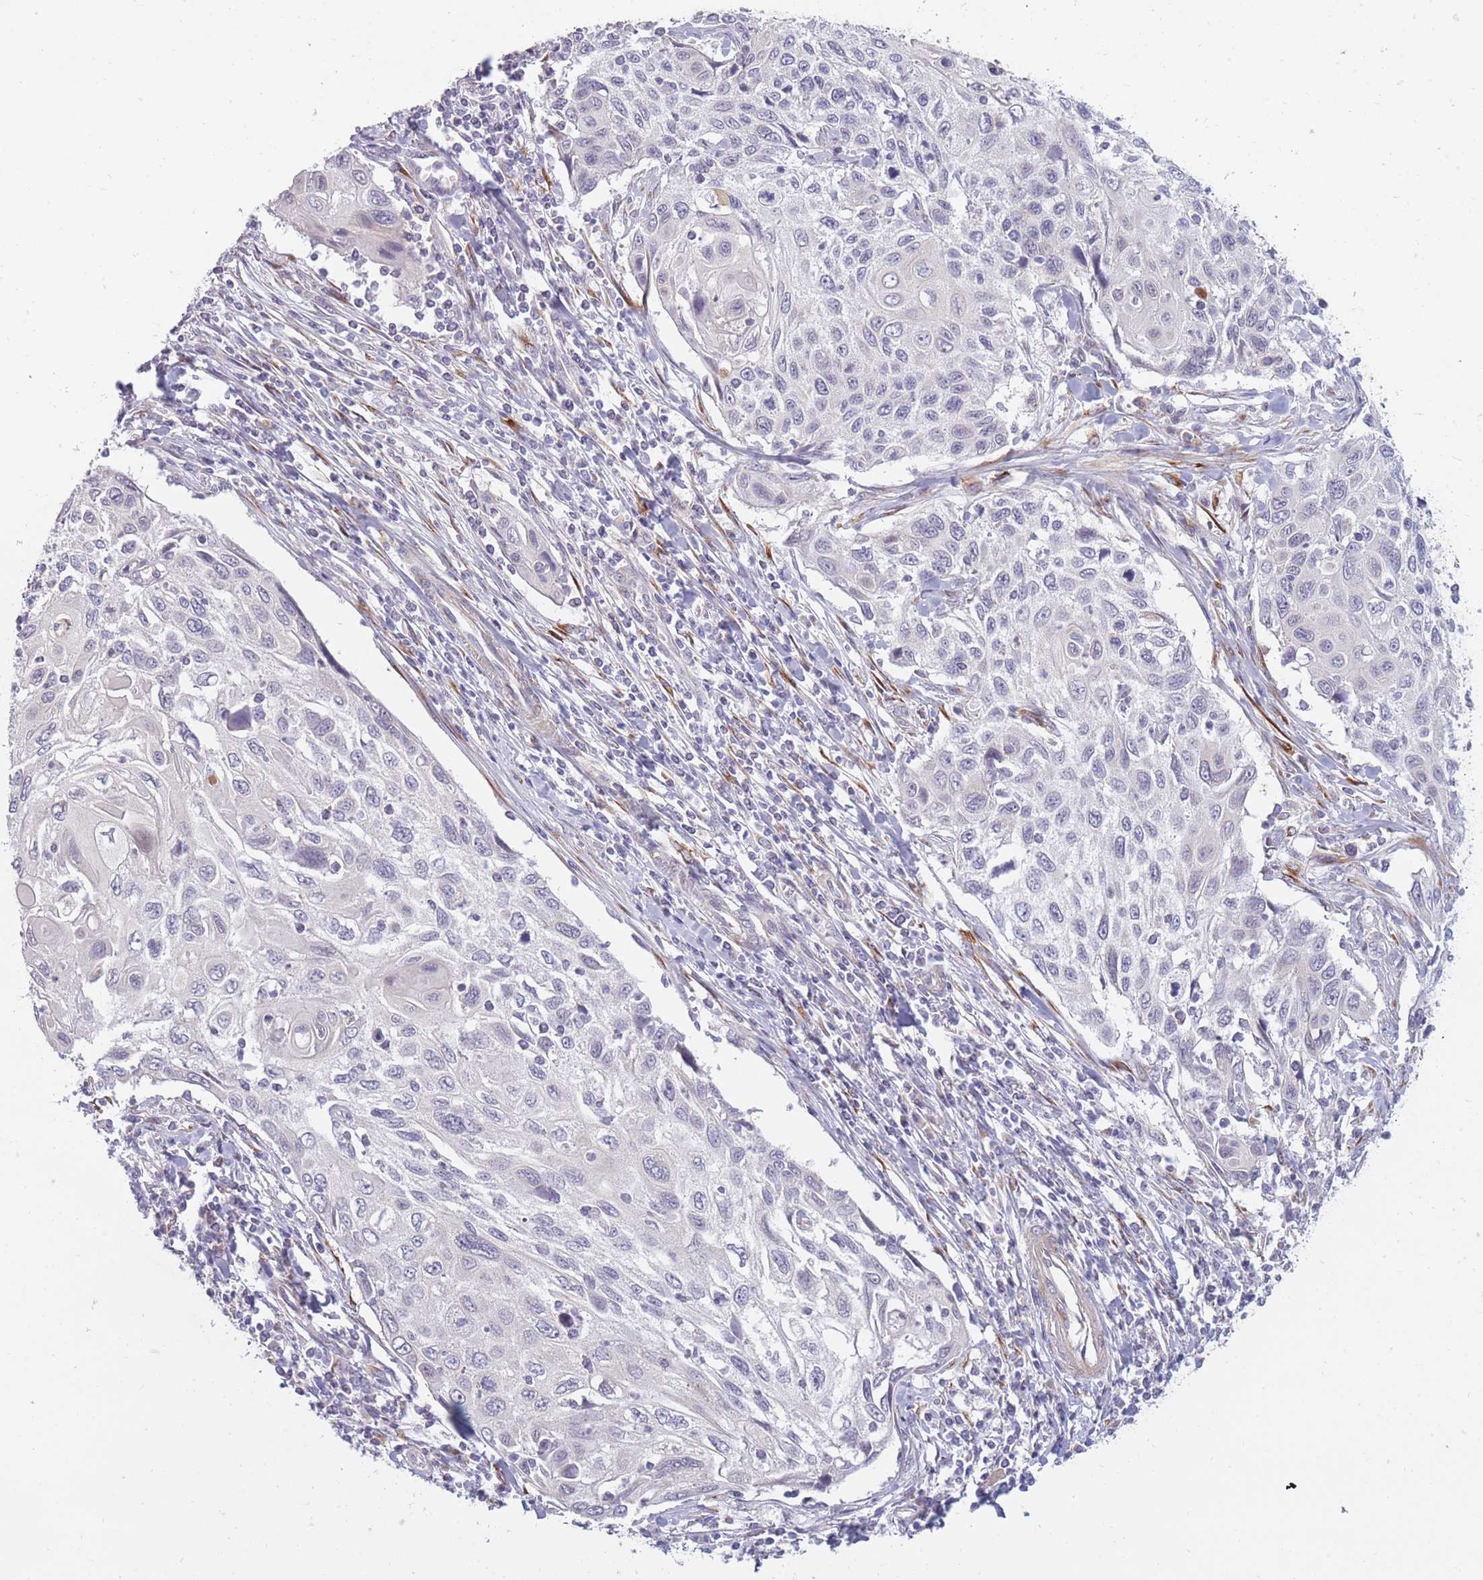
{"staining": {"intensity": "negative", "quantity": "none", "location": "none"}, "tissue": "cervical cancer", "cell_type": "Tumor cells", "image_type": "cancer", "snomed": [{"axis": "morphology", "description": "Squamous cell carcinoma, NOS"}, {"axis": "topography", "description": "Cervix"}], "caption": "Tumor cells show no significant protein expression in cervical squamous cell carcinoma.", "gene": "CCNQ", "patient": {"sex": "female", "age": 70}}